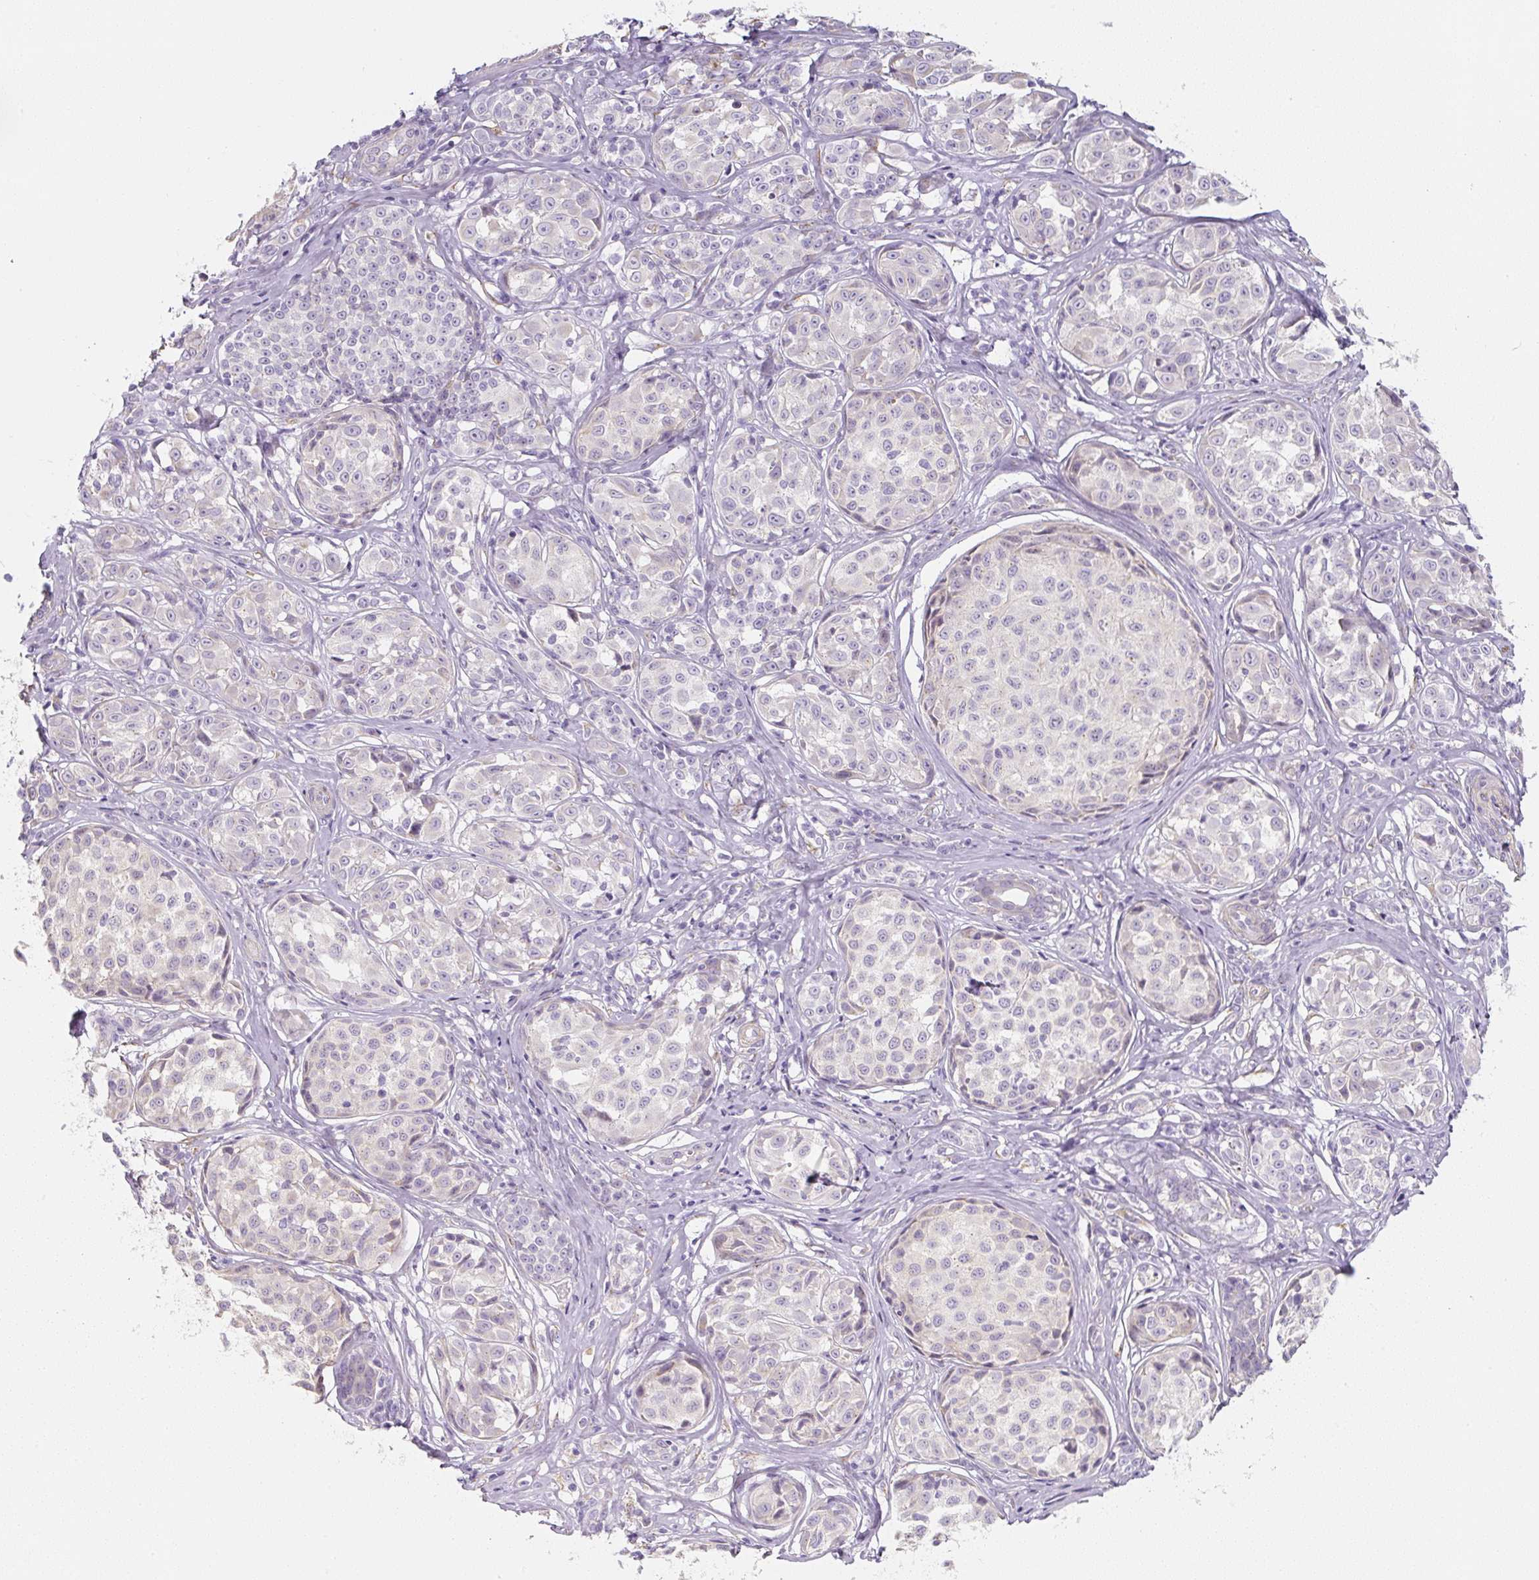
{"staining": {"intensity": "negative", "quantity": "none", "location": "none"}, "tissue": "melanoma", "cell_type": "Tumor cells", "image_type": "cancer", "snomed": [{"axis": "morphology", "description": "Malignant melanoma, NOS"}, {"axis": "topography", "description": "Skin"}], "caption": "High magnification brightfield microscopy of melanoma stained with DAB (3,3'-diaminobenzidine) (brown) and counterstained with hematoxylin (blue): tumor cells show no significant staining. Brightfield microscopy of IHC stained with DAB (brown) and hematoxylin (blue), captured at high magnification.", "gene": "PWWP3B", "patient": {"sex": "female", "age": 35}}